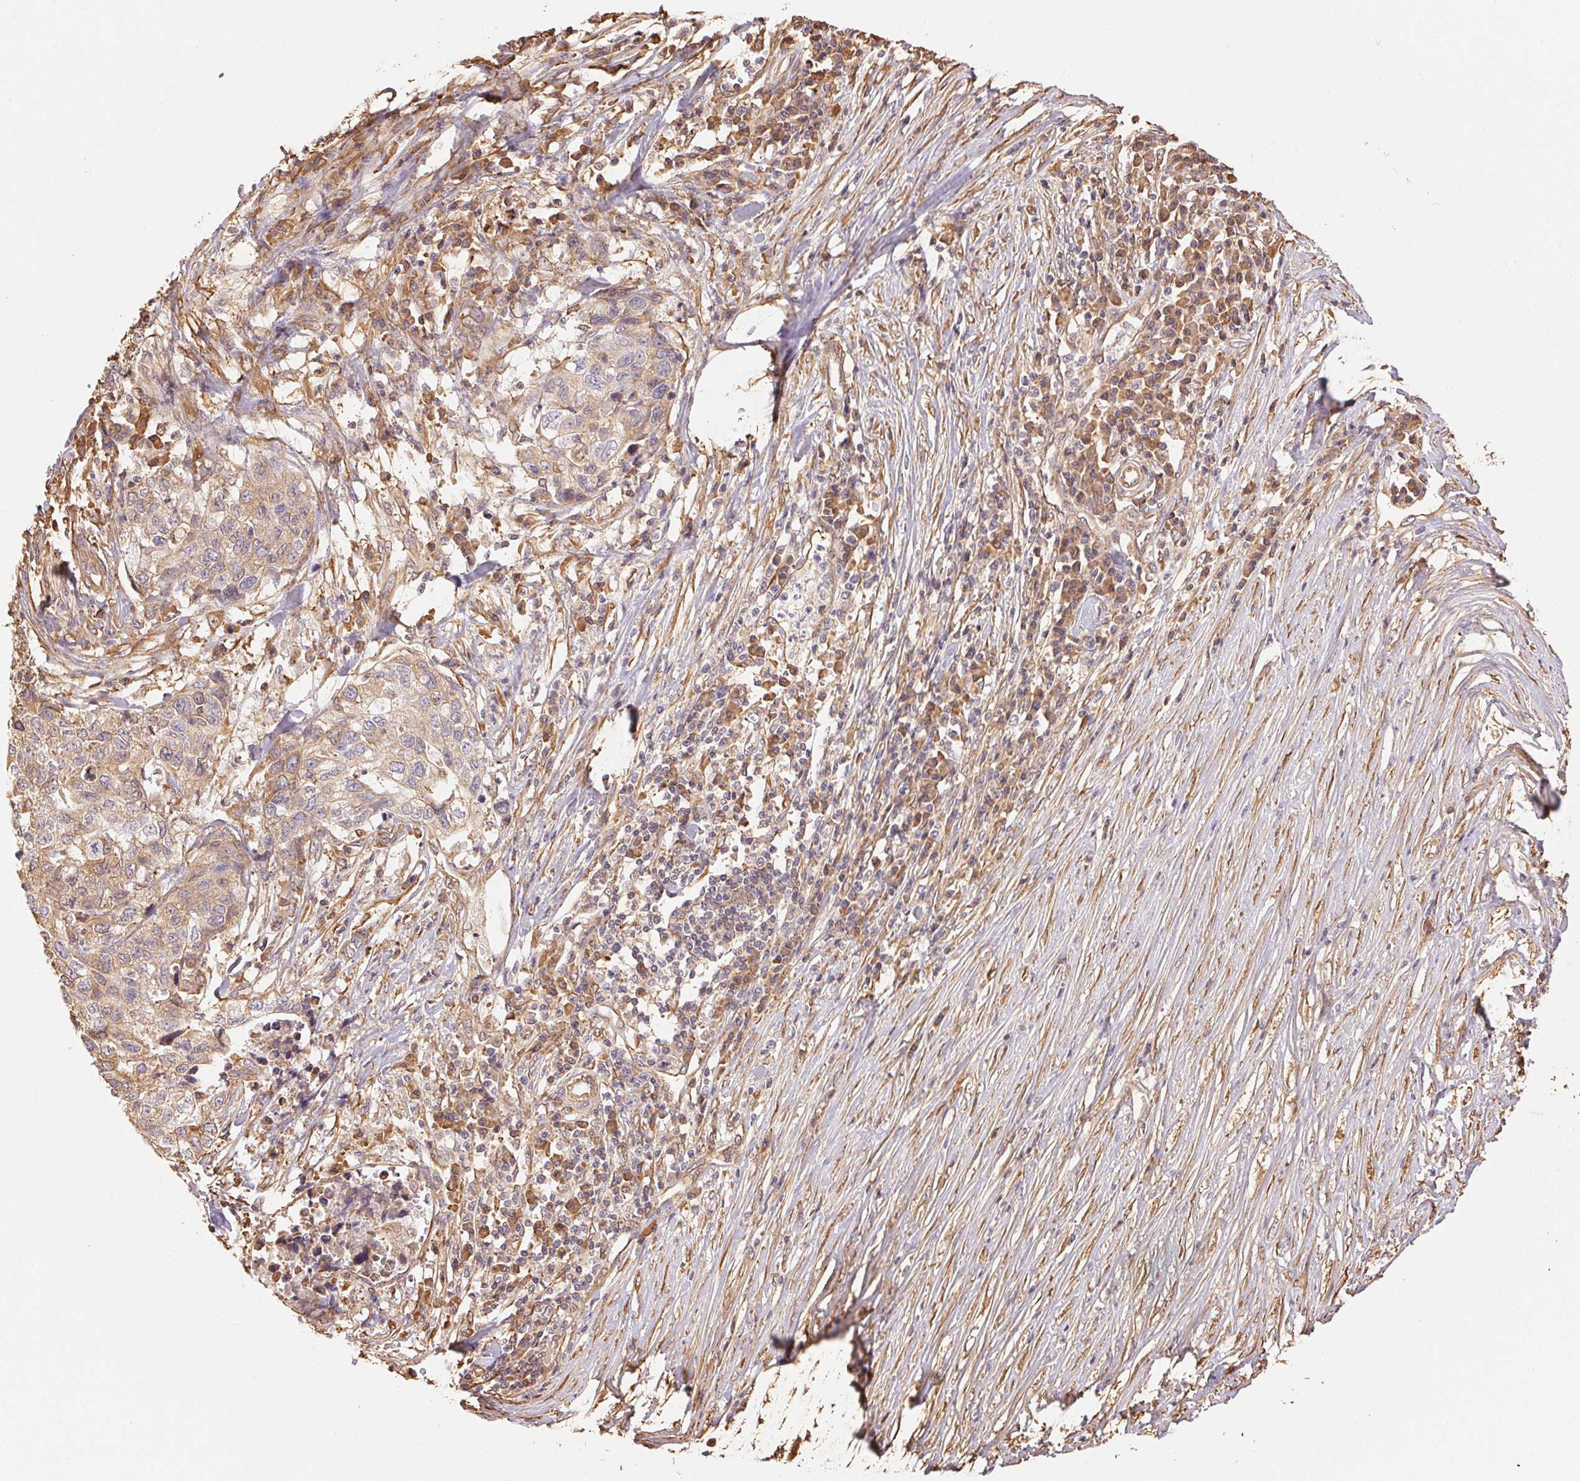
{"staining": {"intensity": "moderate", "quantity": ">75%", "location": "cytoplasmic/membranous"}, "tissue": "stomach cancer", "cell_type": "Tumor cells", "image_type": "cancer", "snomed": [{"axis": "morphology", "description": "Adenocarcinoma, NOS"}, {"axis": "topography", "description": "Stomach, upper"}], "caption": "Protein expression analysis of human stomach adenocarcinoma reveals moderate cytoplasmic/membranous positivity in about >75% of tumor cells. (DAB (3,3'-diaminobenzidine) = brown stain, brightfield microscopy at high magnification).", "gene": "C6orf163", "patient": {"sex": "female", "age": 67}}